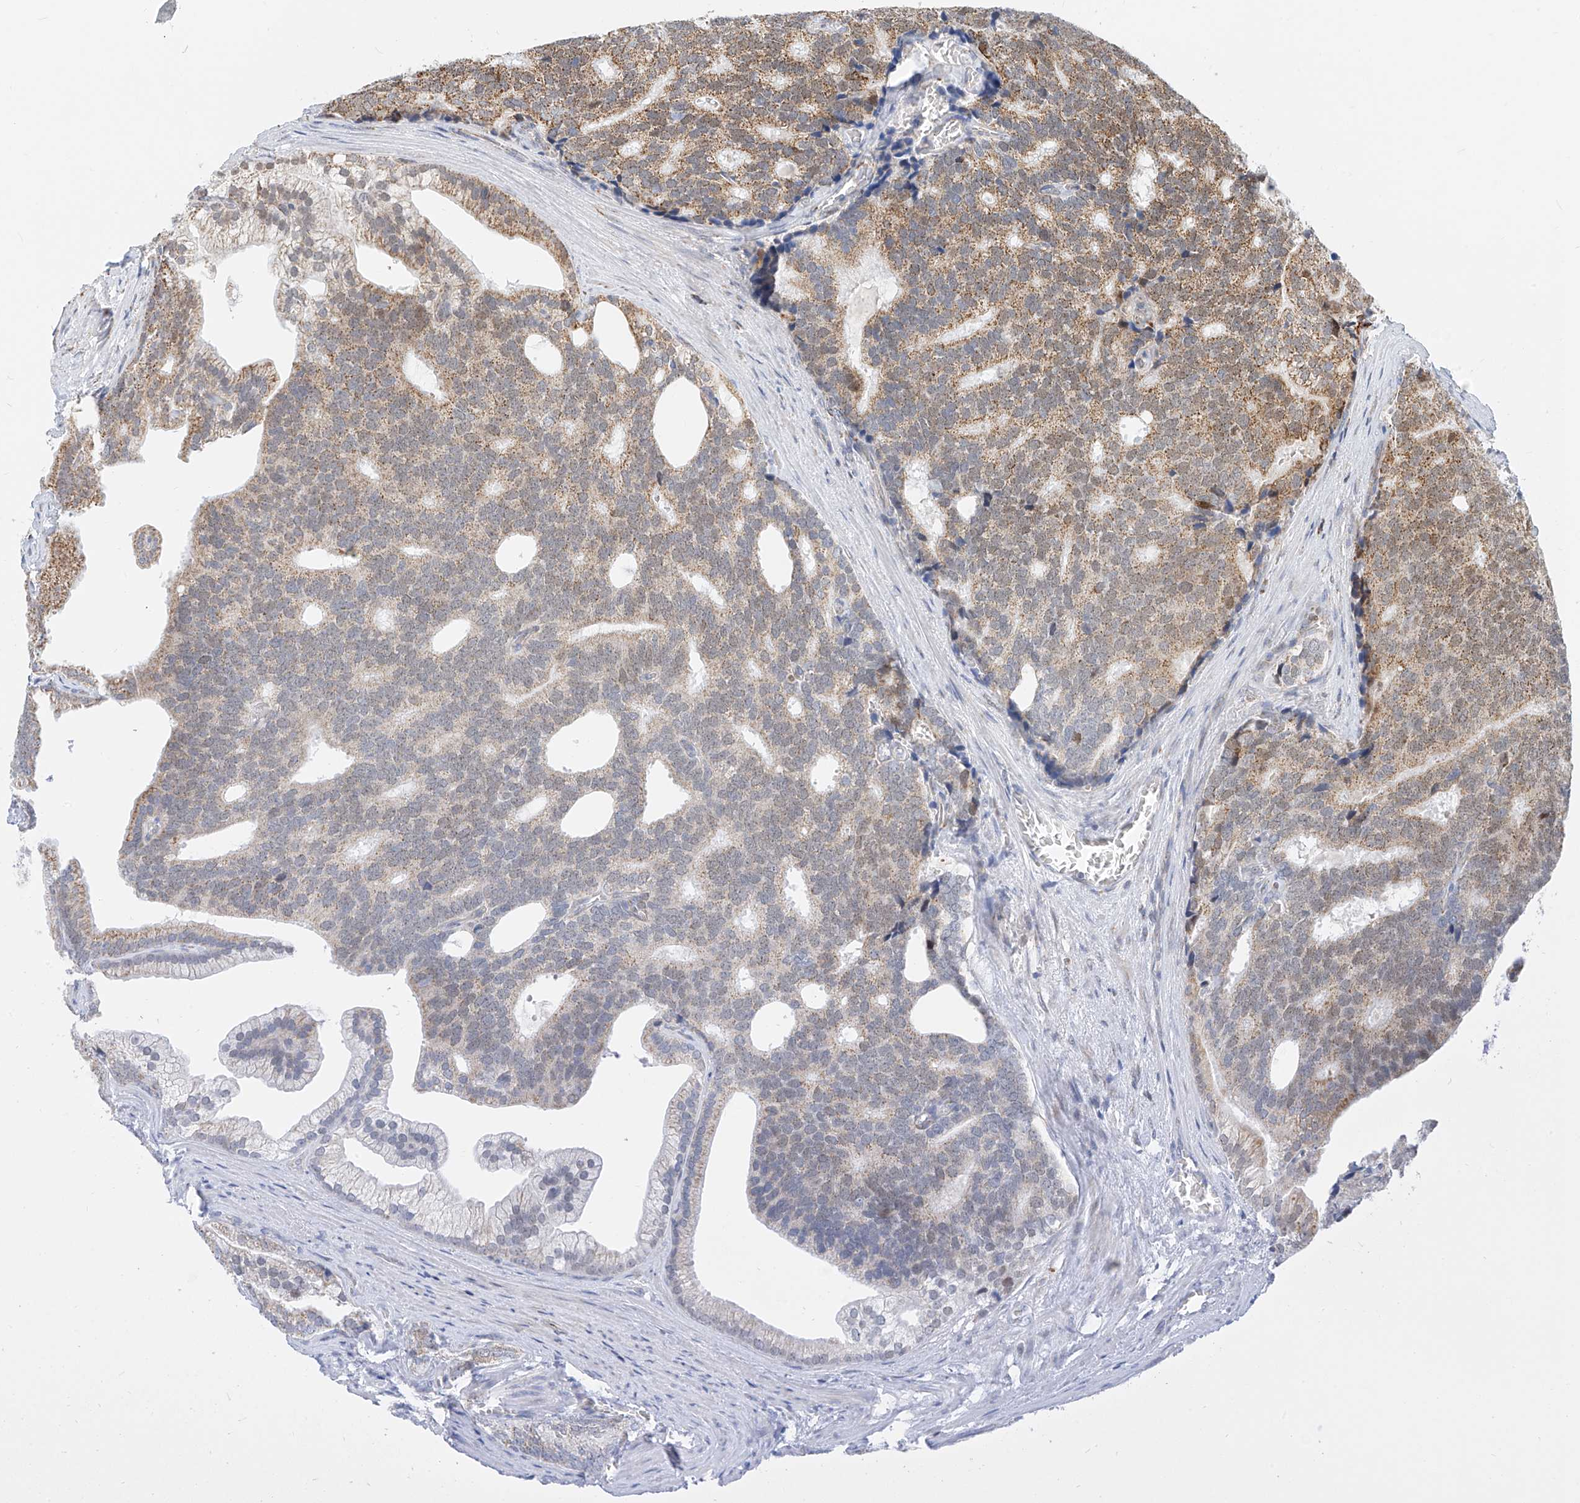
{"staining": {"intensity": "moderate", "quantity": "25%-75%", "location": "cytoplasmic/membranous"}, "tissue": "prostate cancer", "cell_type": "Tumor cells", "image_type": "cancer", "snomed": [{"axis": "morphology", "description": "Adenocarcinoma, Low grade"}, {"axis": "topography", "description": "Prostate"}], "caption": "Protein staining by immunohistochemistry exhibits moderate cytoplasmic/membranous expression in approximately 25%-75% of tumor cells in prostate cancer. The staining was performed using DAB, with brown indicating positive protein expression. Nuclei are stained blue with hematoxylin.", "gene": "NALCN", "patient": {"sex": "male", "age": 71}}